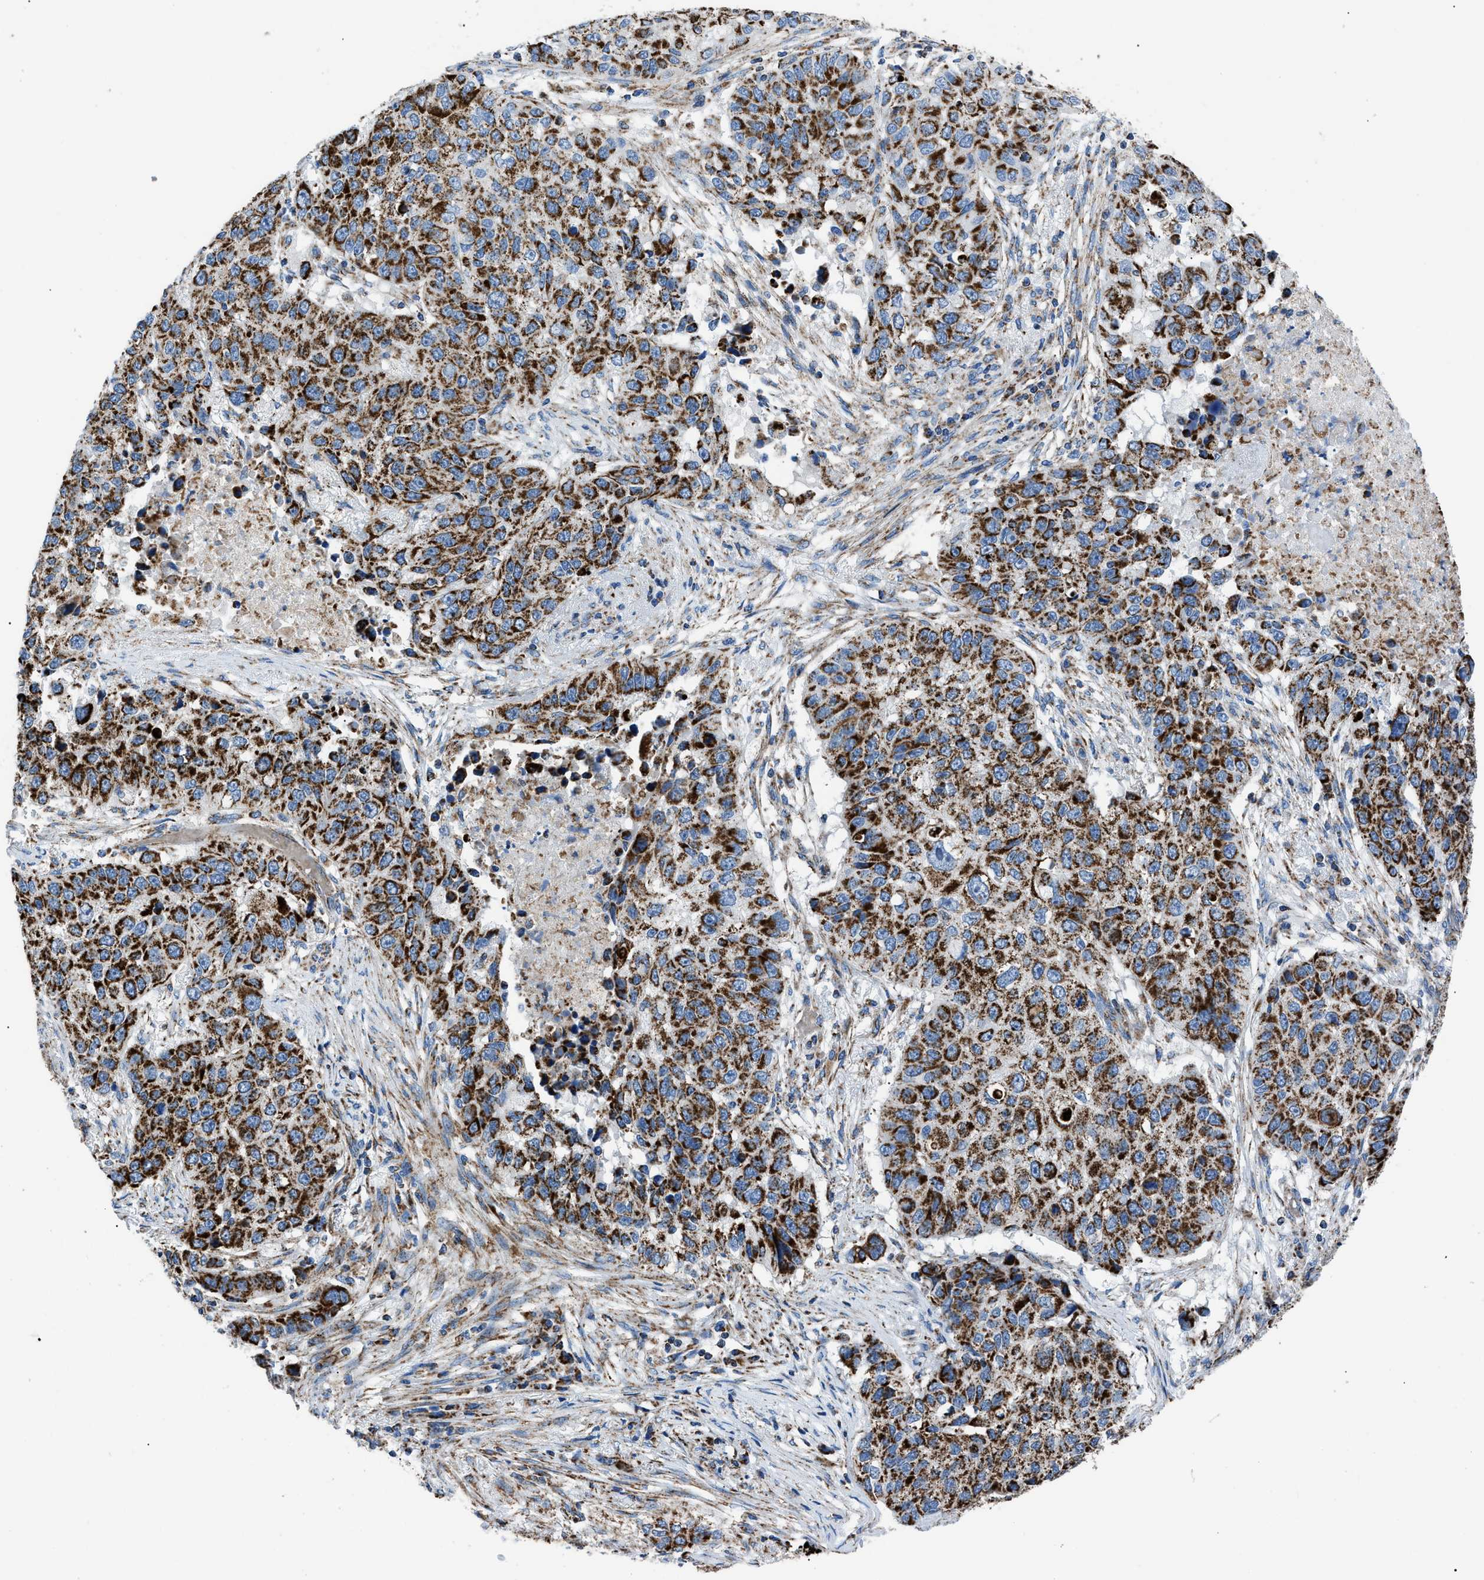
{"staining": {"intensity": "strong", "quantity": ">75%", "location": "cytoplasmic/membranous"}, "tissue": "lung cancer", "cell_type": "Tumor cells", "image_type": "cancer", "snomed": [{"axis": "morphology", "description": "Squamous cell carcinoma, NOS"}, {"axis": "topography", "description": "Lung"}], "caption": "A photomicrograph of lung squamous cell carcinoma stained for a protein demonstrates strong cytoplasmic/membranous brown staining in tumor cells. The protein of interest is shown in brown color, while the nuclei are stained blue.", "gene": "PHB2", "patient": {"sex": "male", "age": 57}}